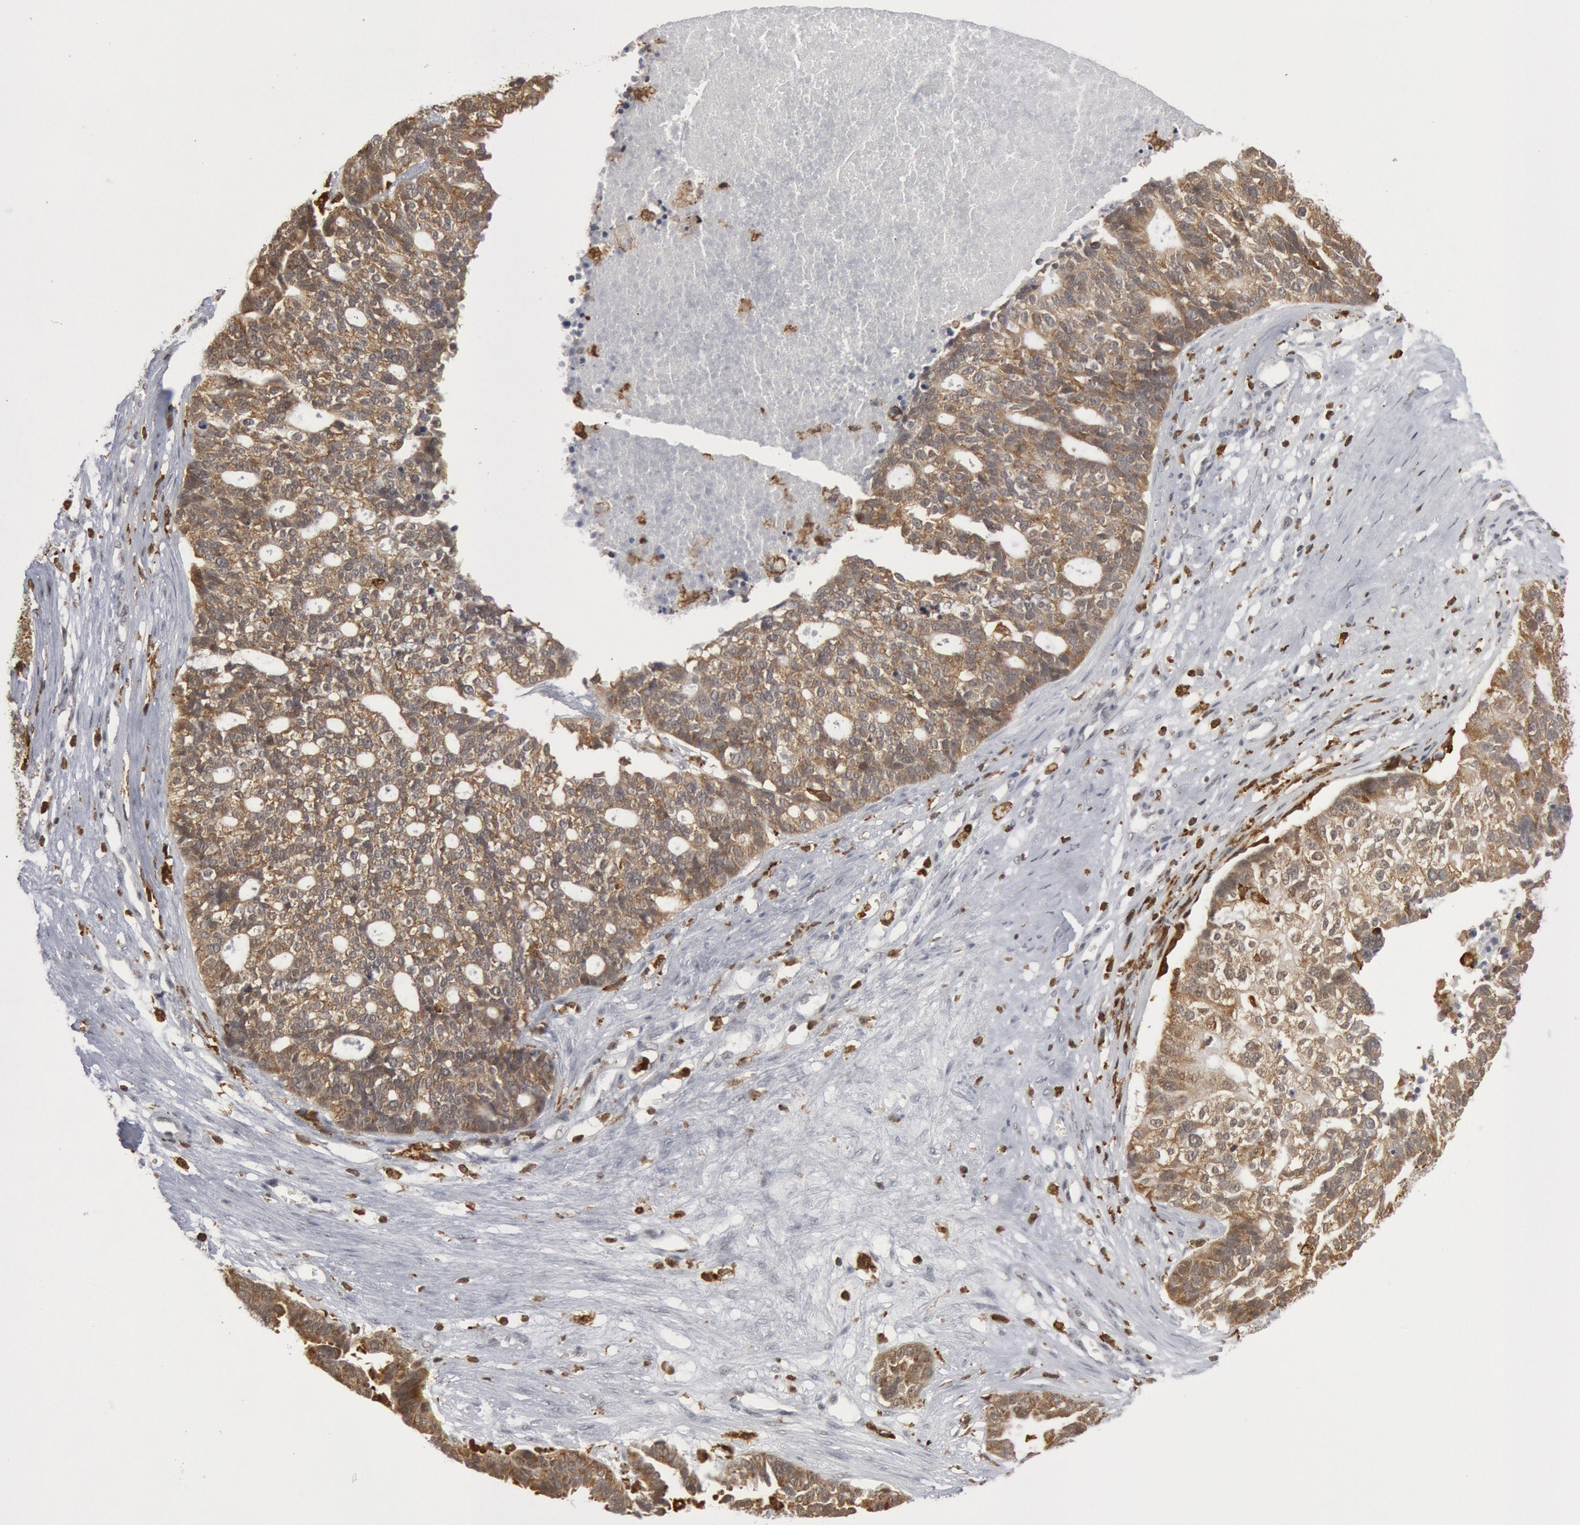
{"staining": {"intensity": "moderate", "quantity": ">75%", "location": "cytoplasmic/membranous"}, "tissue": "ovarian cancer", "cell_type": "Tumor cells", "image_type": "cancer", "snomed": [{"axis": "morphology", "description": "Cystadenocarcinoma, serous, NOS"}, {"axis": "topography", "description": "Ovary"}], "caption": "Immunohistochemical staining of human serous cystadenocarcinoma (ovarian) reveals medium levels of moderate cytoplasmic/membranous protein positivity in about >75% of tumor cells.", "gene": "PTPN6", "patient": {"sex": "female", "age": 59}}